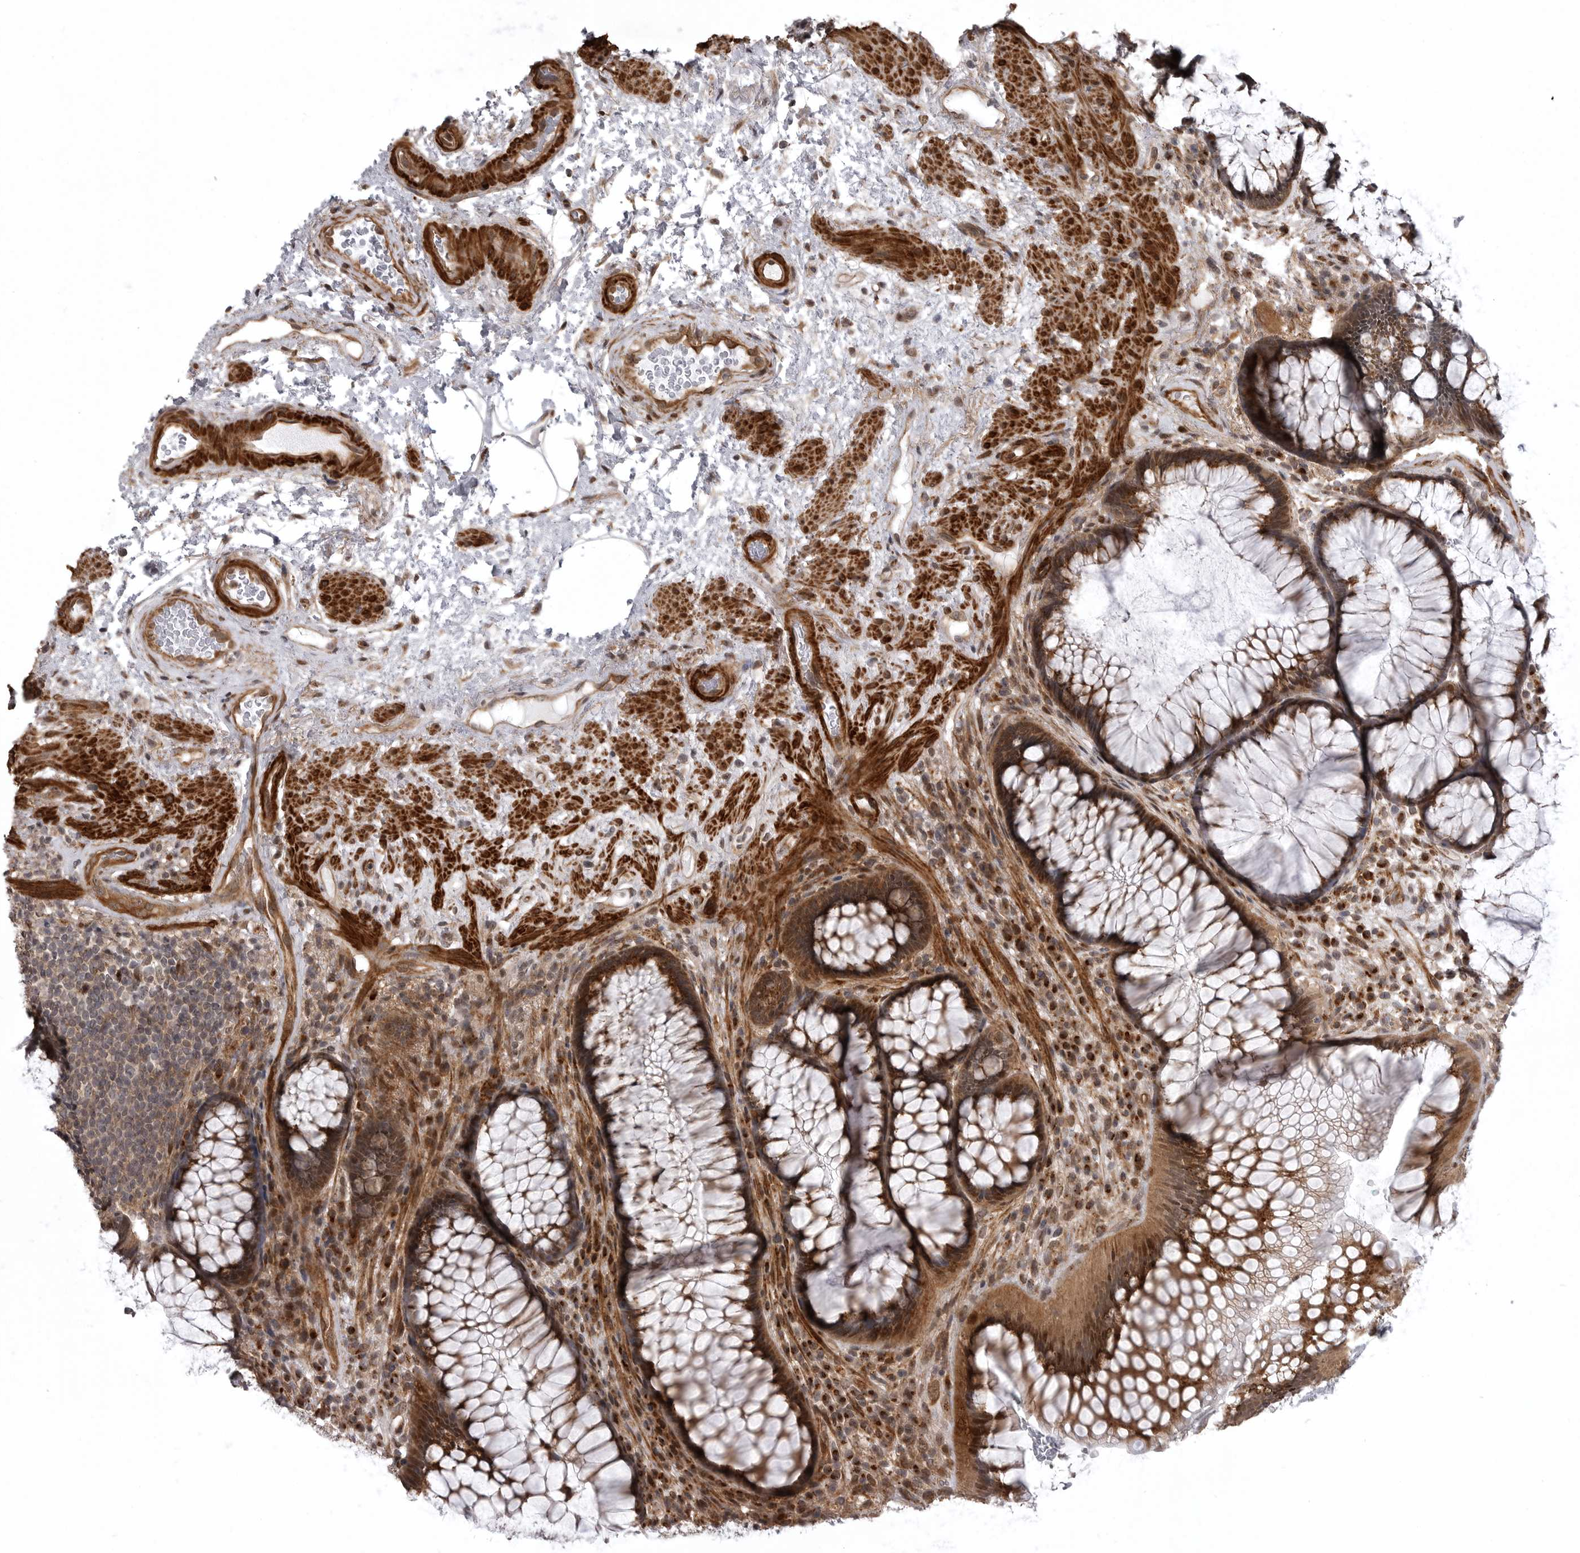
{"staining": {"intensity": "moderate", "quantity": ">75%", "location": "cytoplasmic/membranous,nuclear"}, "tissue": "rectum", "cell_type": "Glandular cells", "image_type": "normal", "snomed": [{"axis": "morphology", "description": "Normal tissue, NOS"}, {"axis": "topography", "description": "Rectum"}], "caption": "This is a micrograph of immunohistochemistry (IHC) staining of benign rectum, which shows moderate positivity in the cytoplasmic/membranous,nuclear of glandular cells.", "gene": "SNX16", "patient": {"sex": "male", "age": 51}}